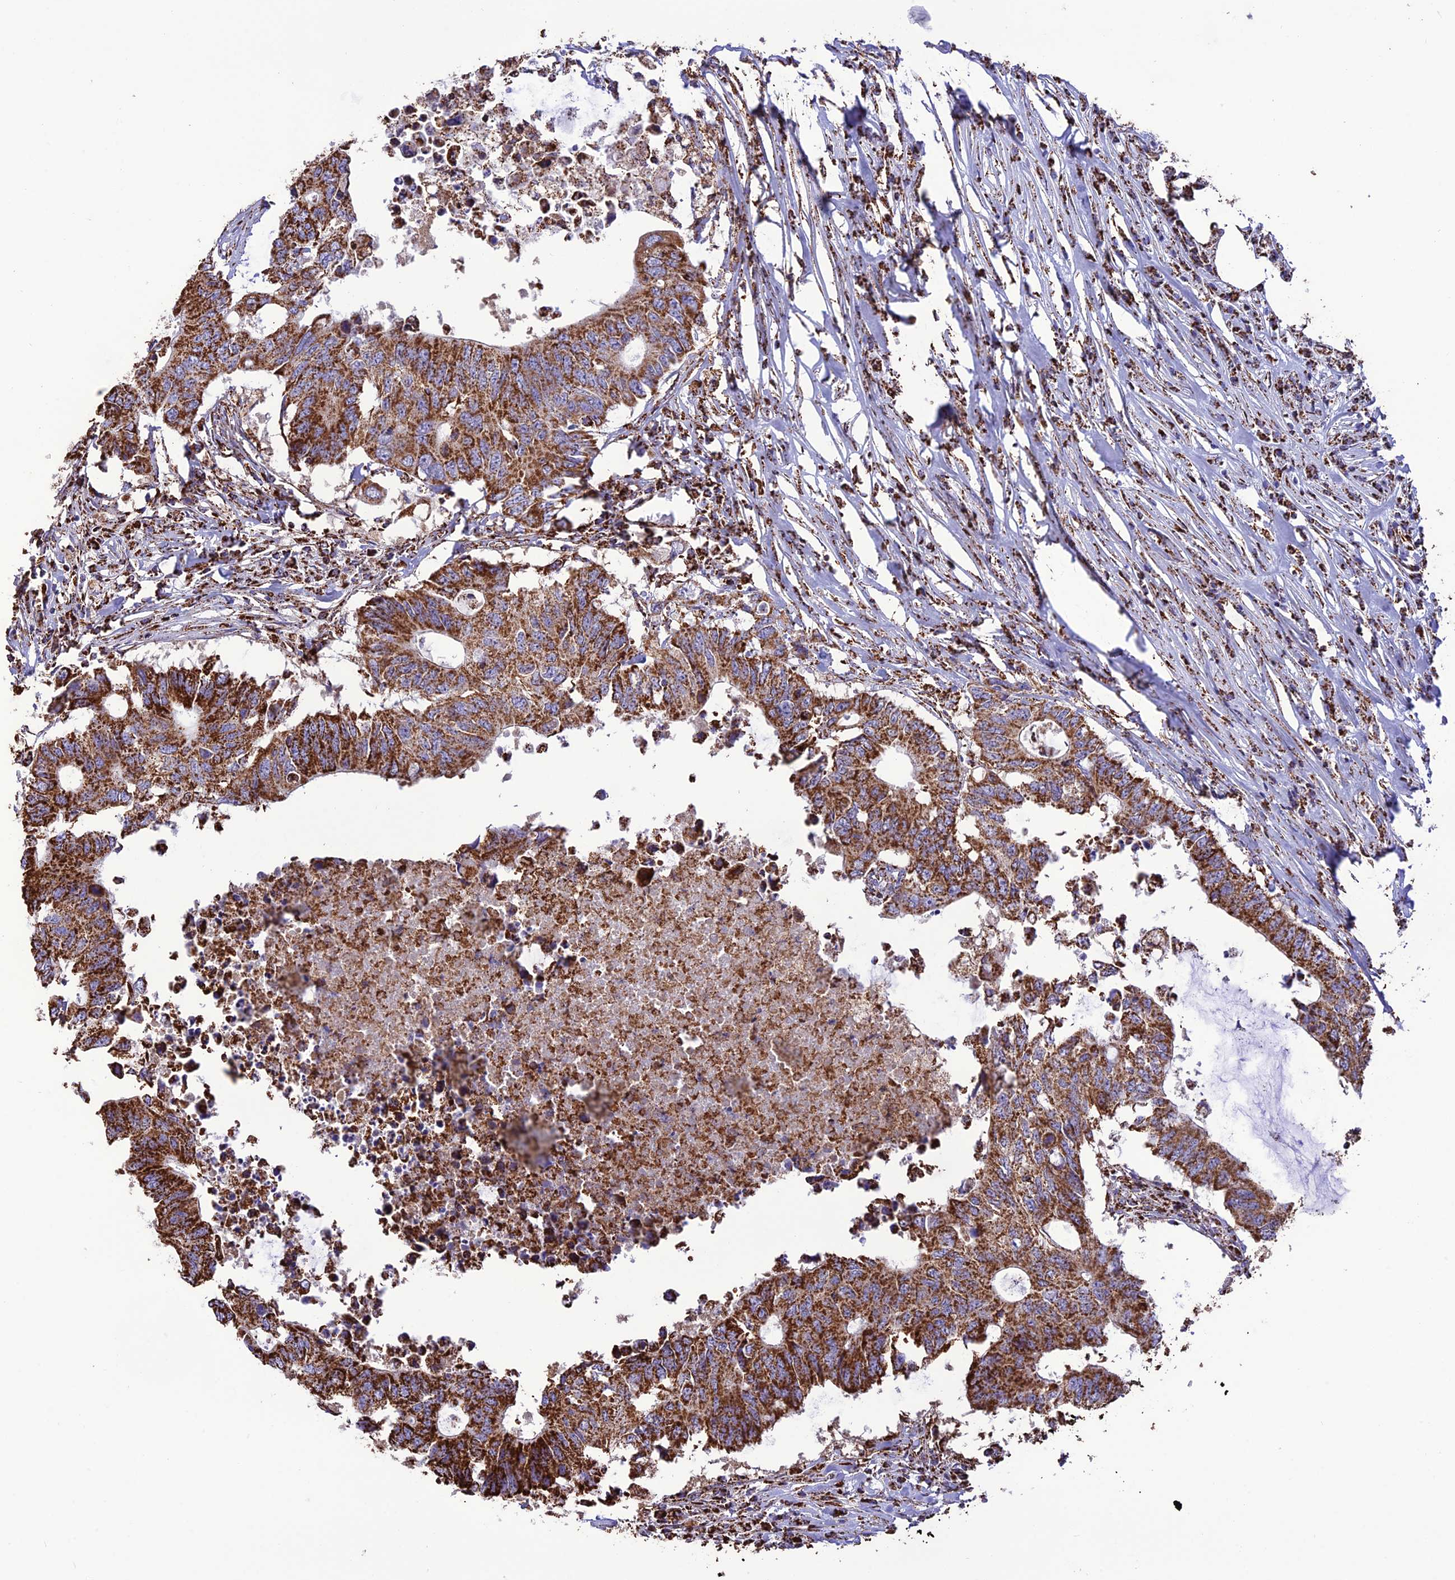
{"staining": {"intensity": "strong", "quantity": ">75%", "location": "cytoplasmic/membranous"}, "tissue": "colorectal cancer", "cell_type": "Tumor cells", "image_type": "cancer", "snomed": [{"axis": "morphology", "description": "Adenocarcinoma, NOS"}, {"axis": "topography", "description": "Colon"}], "caption": "A histopathology image of adenocarcinoma (colorectal) stained for a protein displays strong cytoplasmic/membranous brown staining in tumor cells.", "gene": "NDUFAF1", "patient": {"sex": "male", "age": 71}}